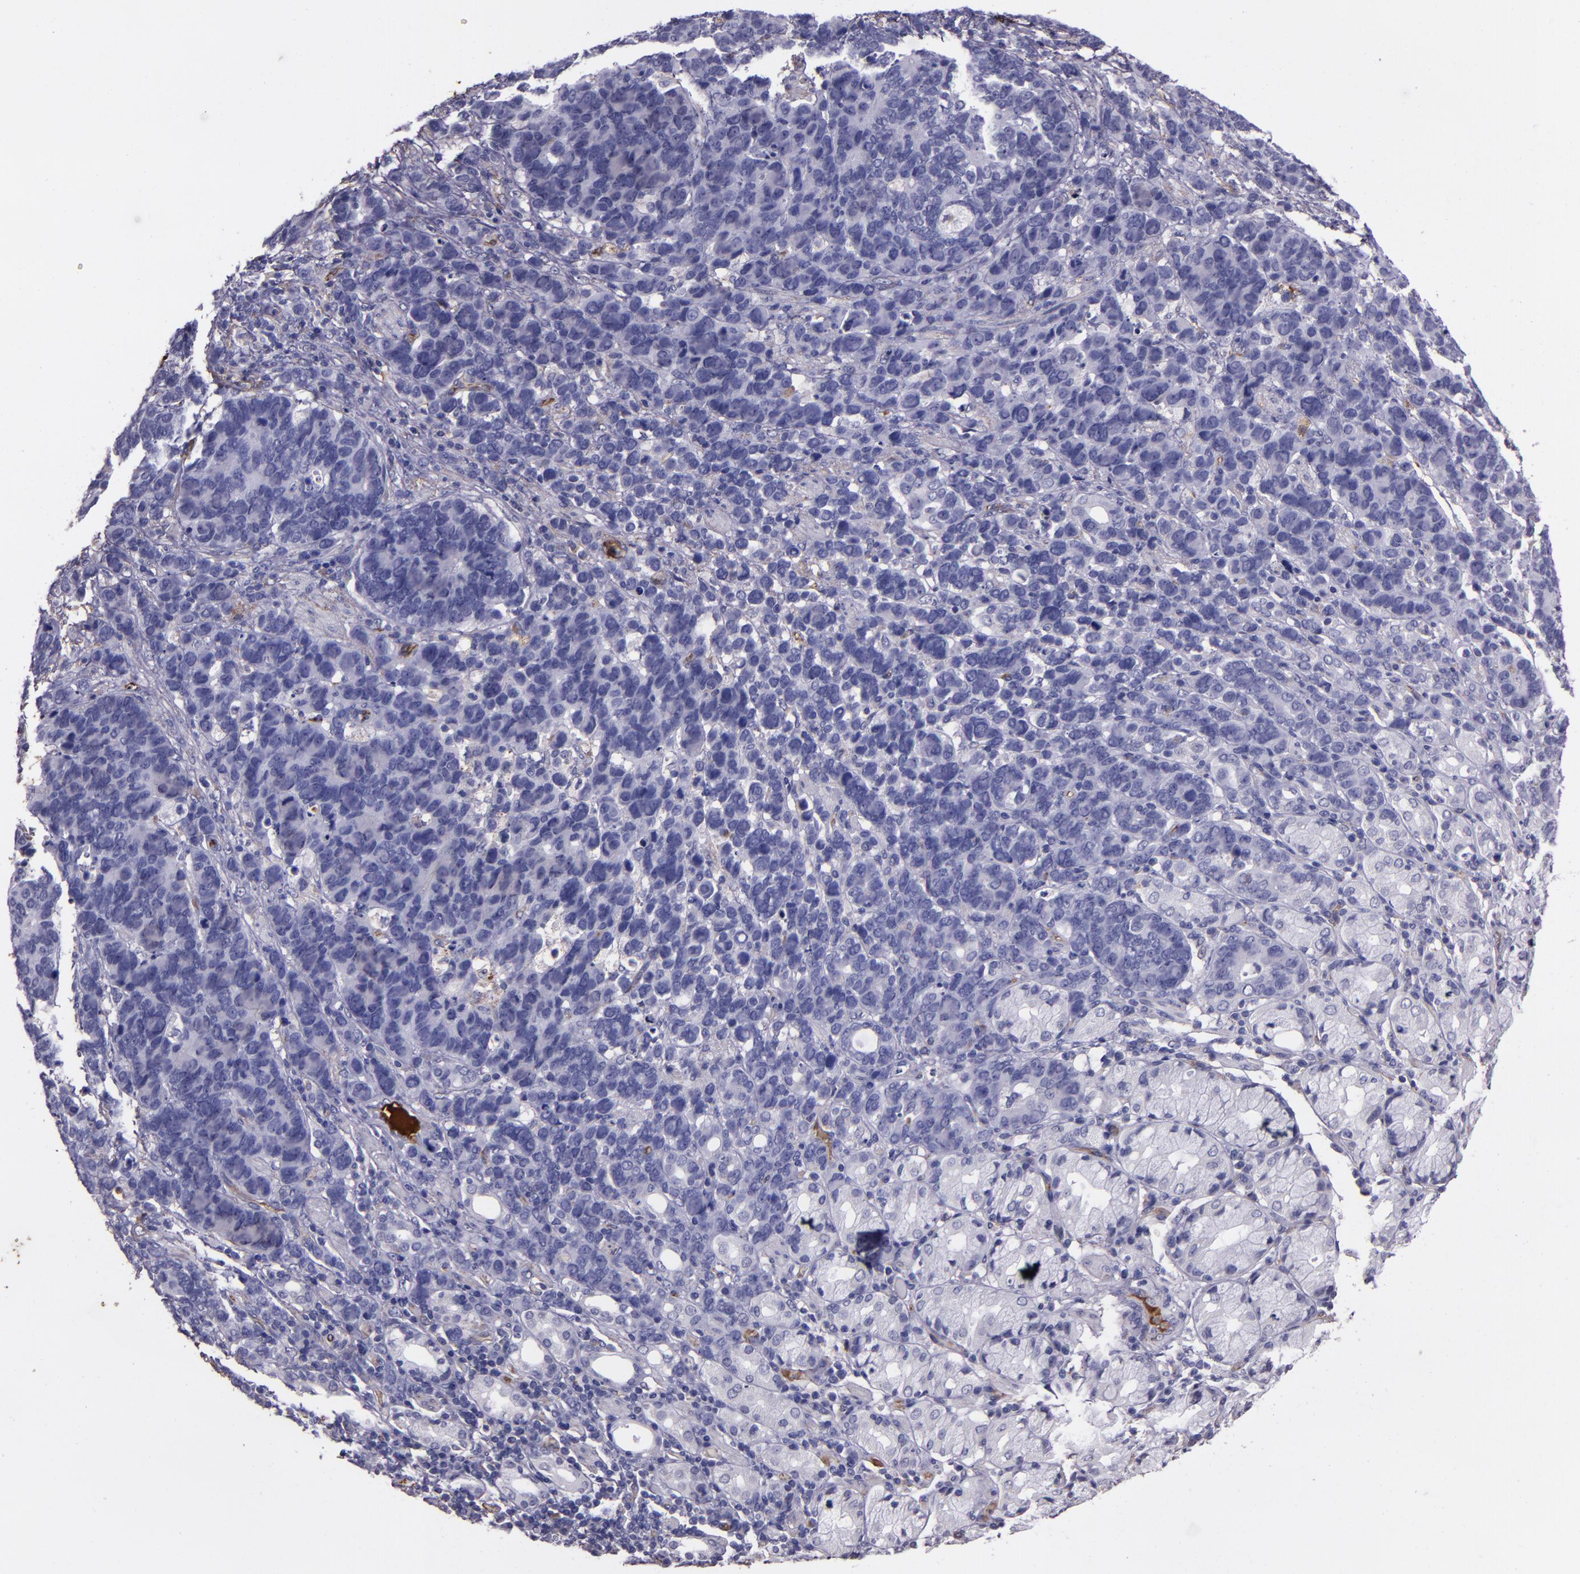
{"staining": {"intensity": "negative", "quantity": "none", "location": "none"}, "tissue": "stomach cancer", "cell_type": "Tumor cells", "image_type": "cancer", "snomed": [{"axis": "morphology", "description": "Adenocarcinoma, NOS"}, {"axis": "topography", "description": "Stomach, upper"}], "caption": "DAB (3,3'-diaminobenzidine) immunohistochemical staining of human adenocarcinoma (stomach) reveals no significant positivity in tumor cells.", "gene": "A2M", "patient": {"sex": "male", "age": 71}}